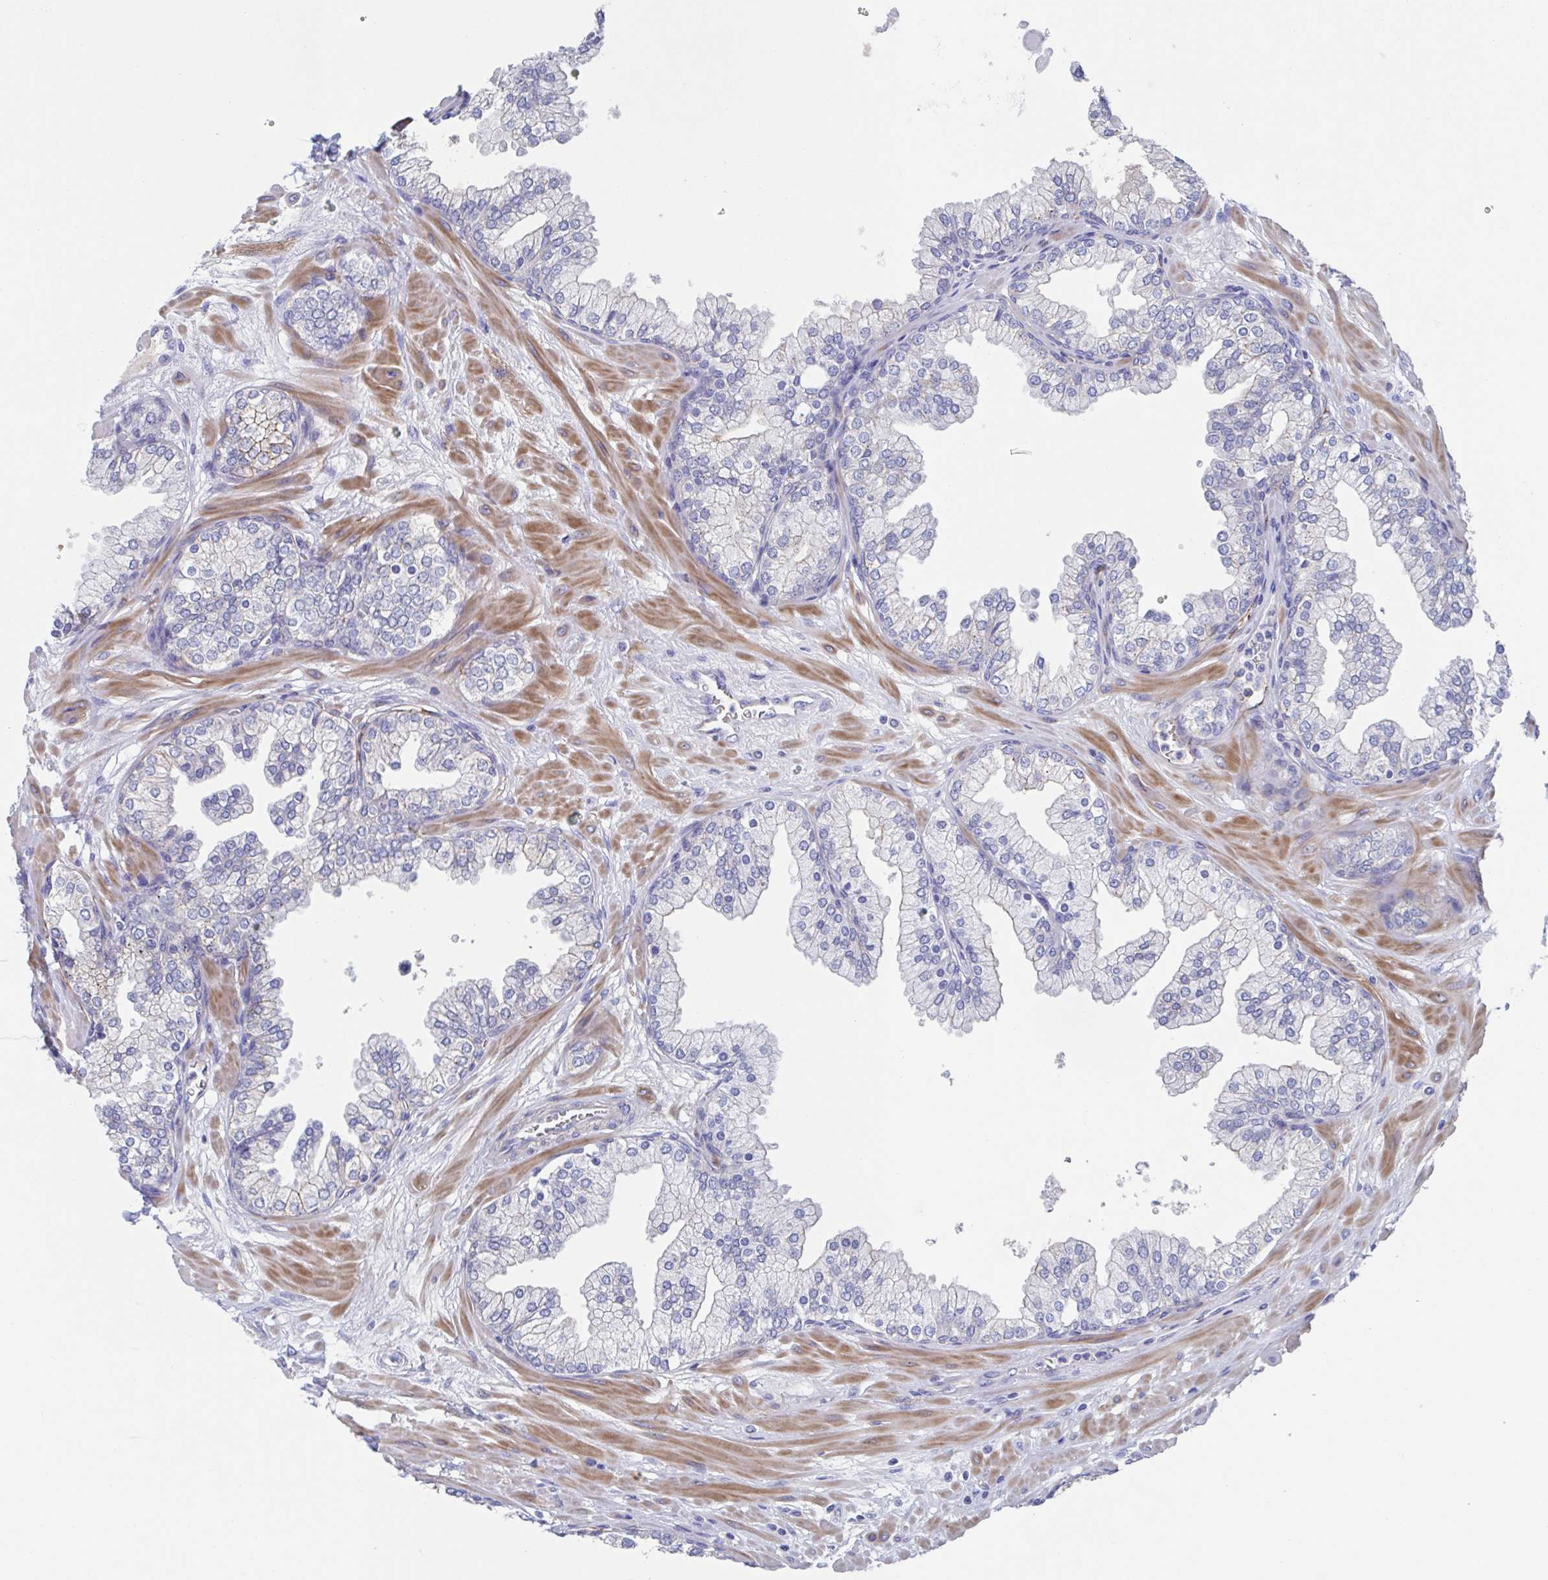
{"staining": {"intensity": "negative", "quantity": "none", "location": "none"}, "tissue": "prostate", "cell_type": "Glandular cells", "image_type": "normal", "snomed": [{"axis": "morphology", "description": "Normal tissue, NOS"}, {"axis": "topography", "description": "Prostate"}, {"axis": "topography", "description": "Peripheral nerve tissue"}], "caption": "DAB immunohistochemical staining of normal prostate exhibits no significant expression in glandular cells. (DAB immunohistochemistry visualized using brightfield microscopy, high magnification).", "gene": "CDH2", "patient": {"sex": "male", "age": 61}}